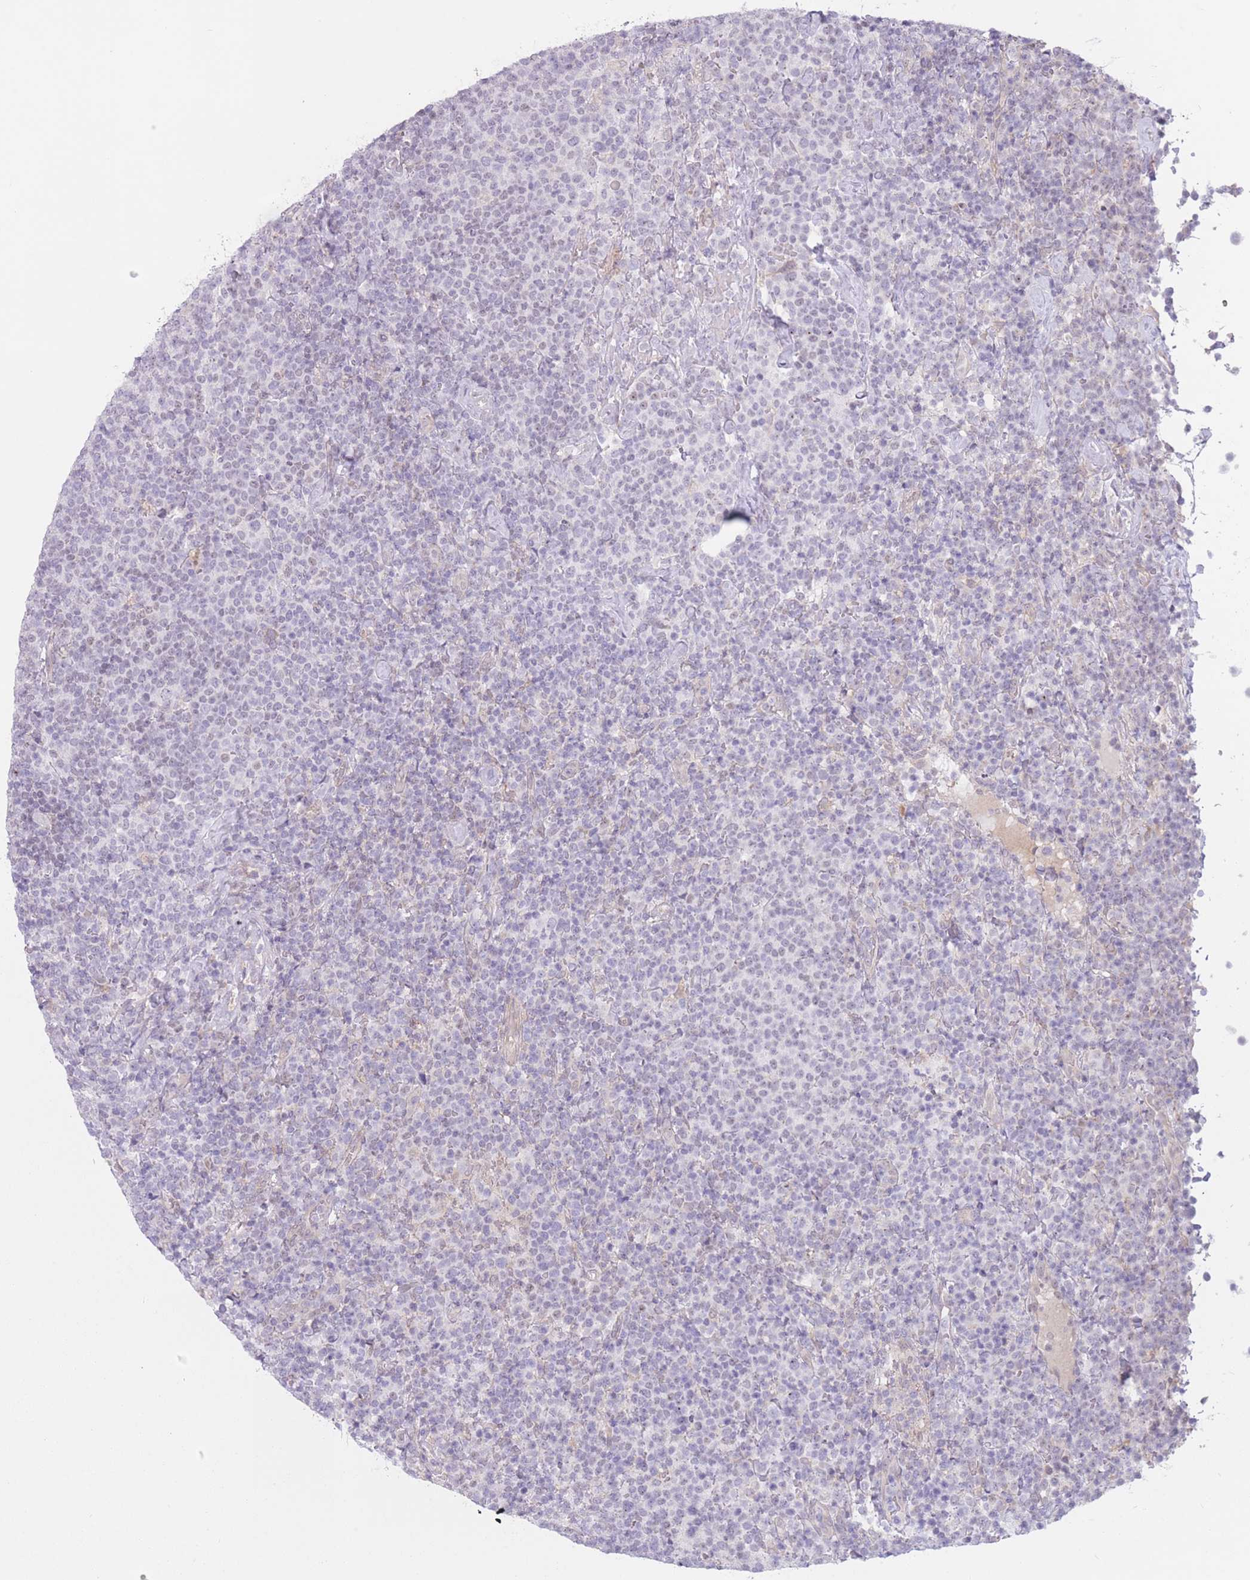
{"staining": {"intensity": "negative", "quantity": "none", "location": "none"}, "tissue": "lymphoma", "cell_type": "Tumor cells", "image_type": "cancer", "snomed": [{"axis": "morphology", "description": "Malignant lymphoma, non-Hodgkin's type, High grade"}, {"axis": "topography", "description": "Lymph node"}], "caption": "This is a photomicrograph of immunohistochemistry staining of lymphoma, which shows no staining in tumor cells. (DAB immunohistochemistry with hematoxylin counter stain).", "gene": "ARPIN", "patient": {"sex": "male", "age": 61}}